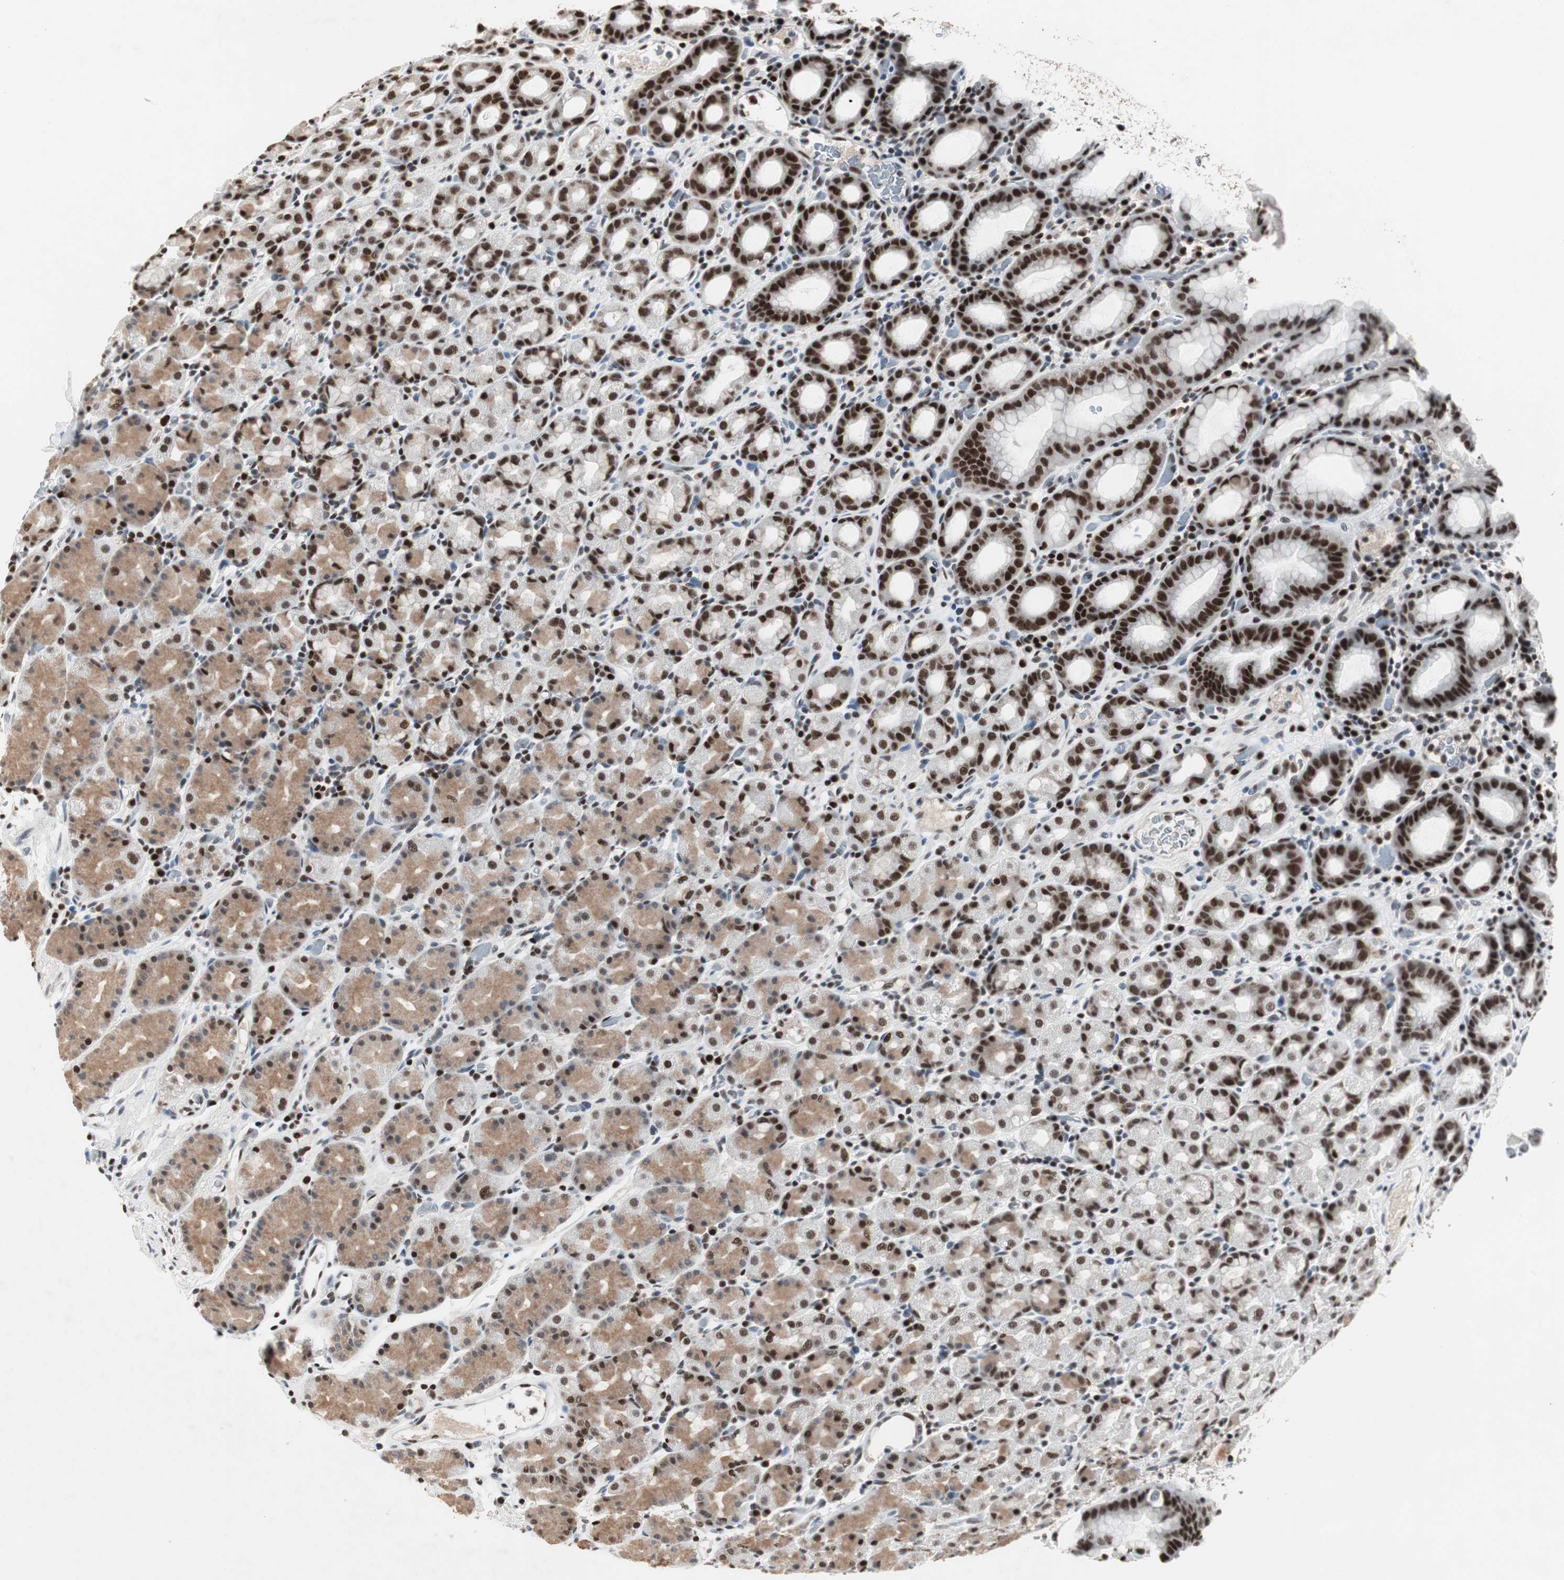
{"staining": {"intensity": "strong", "quantity": ">75%", "location": "cytoplasmic/membranous,nuclear"}, "tissue": "stomach", "cell_type": "Glandular cells", "image_type": "normal", "snomed": [{"axis": "morphology", "description": "Normal tissue, NOS"}, {"axis": "topography", "description": "Stomach, upper"}], "caption": "An immunohistochemistry micrograph of benign tissue is shown. Protein staining in brown shows strong cytoplasmic/membranous,nuclear positivity in stomach within glandular cells. The staining was performed using DAB to visualize the protein expression in brown, while the nuclei were stained in blue with hematoxylin (Magnification: 20x).", "gene": "RAD9A", "patient": {"sex": "male", "age": 68}}